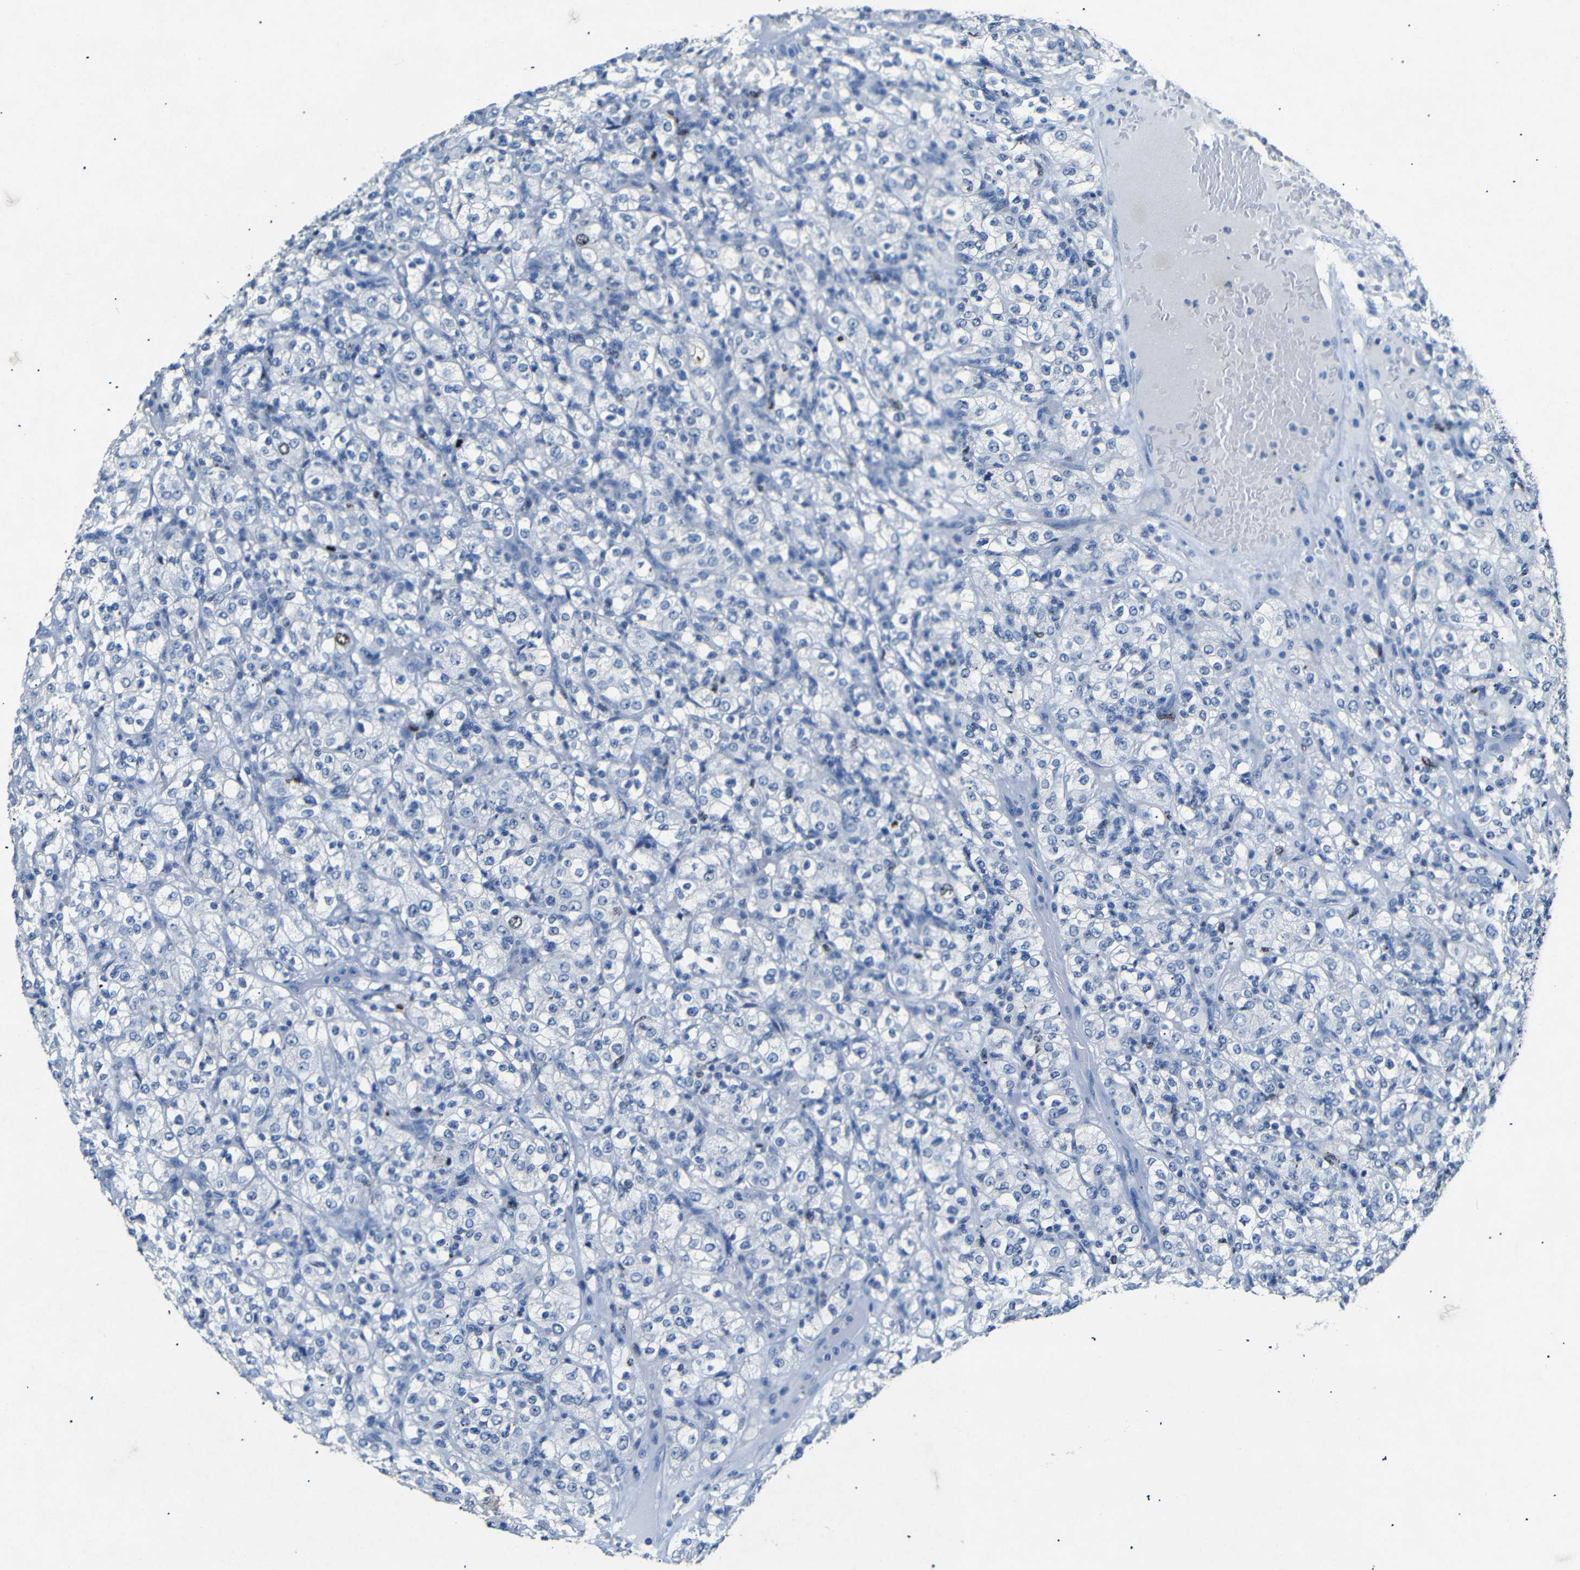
{"staining": {"intensity": "weak", "quantity": "<25%", "location": "nuclear"}, "tissue": "renal cancer", "cell_type": "Tumor cells", "image_type": "cancer", "snomed": [{"axis": "morphology", "description": "Normal tissue, NOS"}, {"axis": "morphology", "description": "Adenocarcinoma, NOS"}, {"axis": "topography", "description": "Kidney"}], "caption": "High power microscopy histopathology image of an immunohistochemistry photomicrograph of renal cancer, revealing no significant expression in tumor cells. The staining was performed using DAB (3,3'-diaminobenzidine) to visualize the protein expression in brown, while the nuclei were stained in blue with hematoxylin (Magnification: 20x).", "gene": "INCENP", "patient": {"sex": "female", "age": 72}}